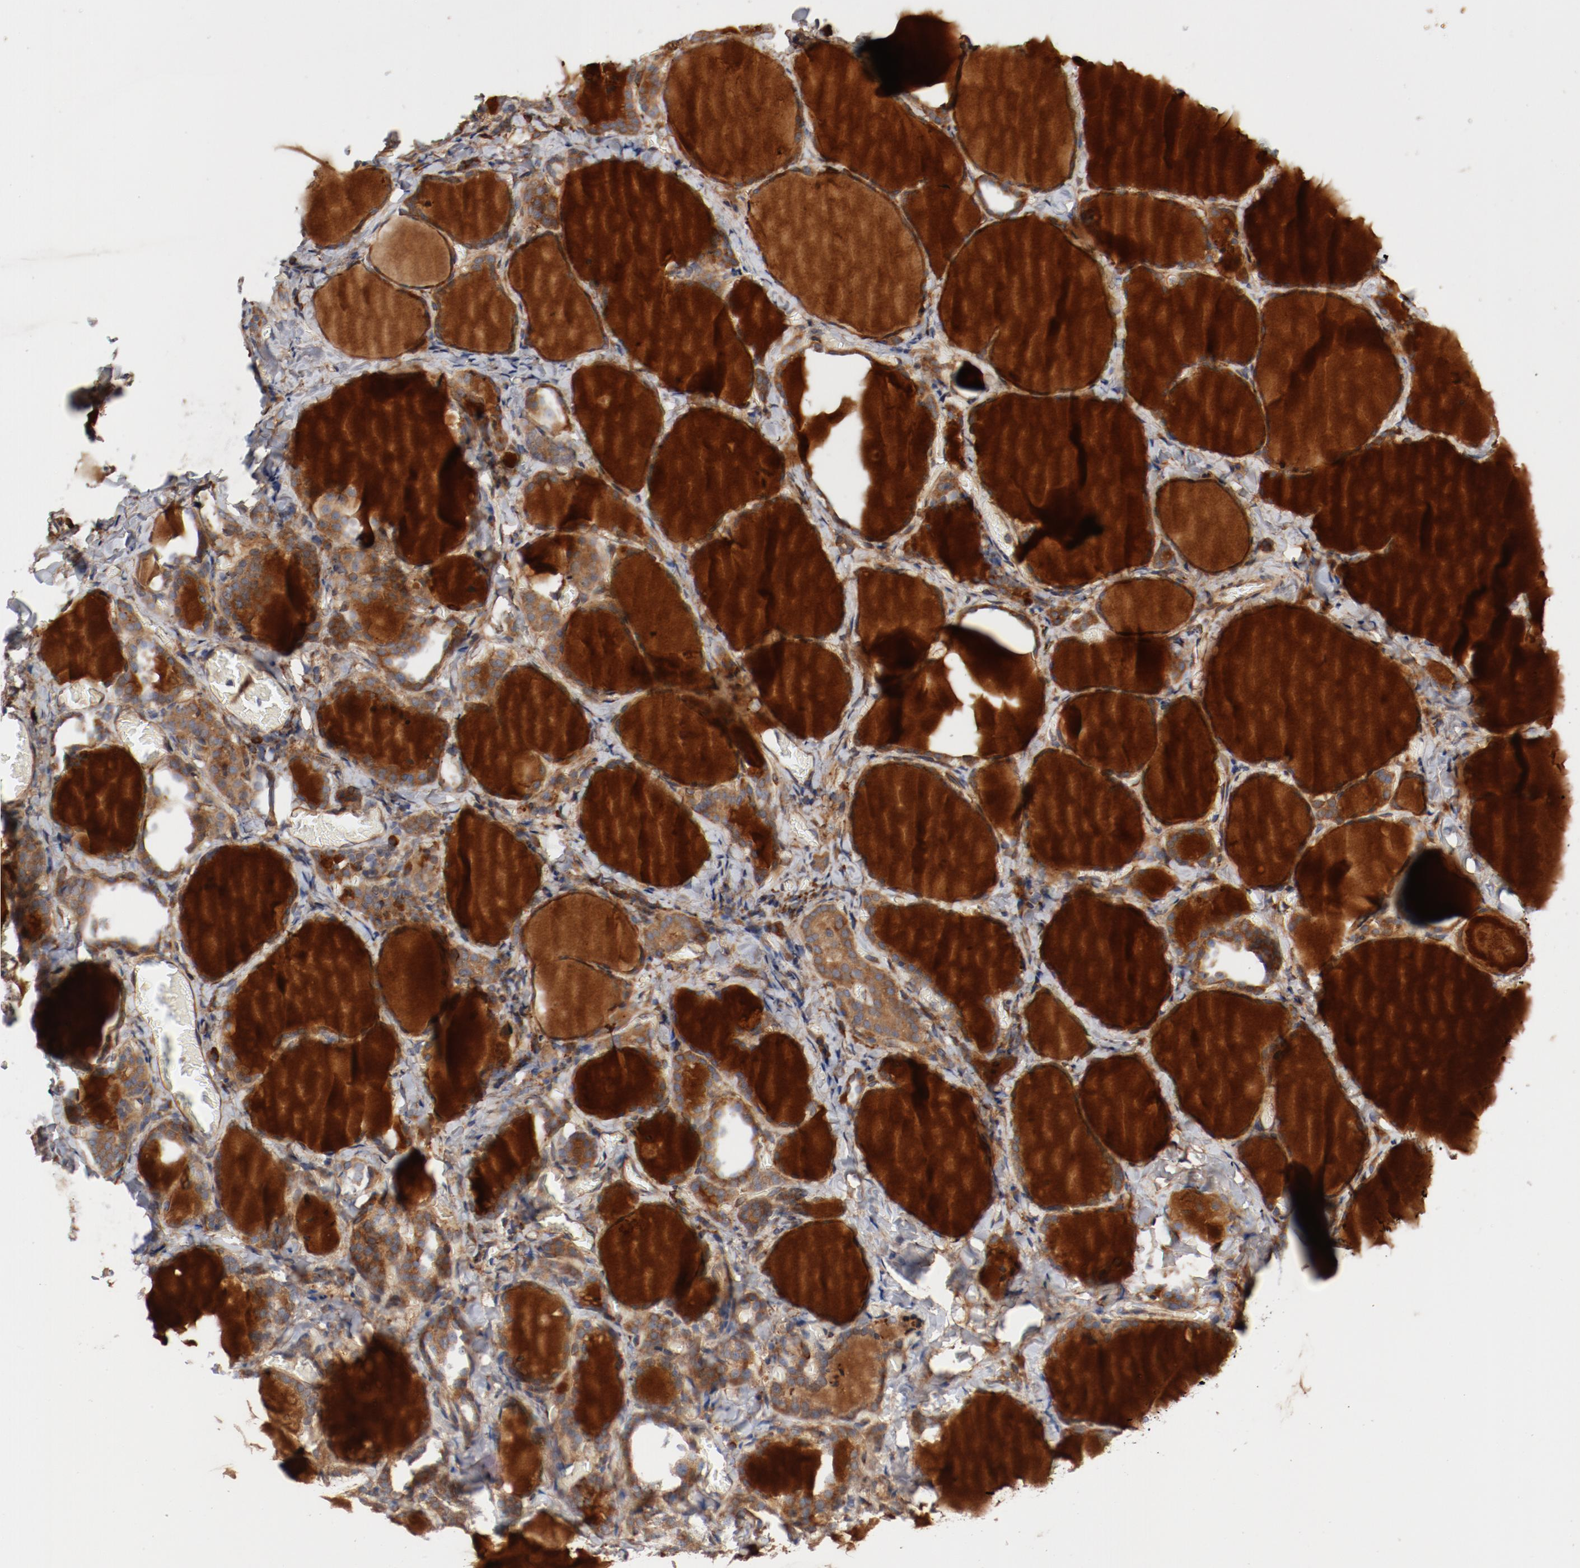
{"staining": {"intensity": "strong", "quantity": ">75%", "location": "cytoplasmic/membranous"}, "tissue": "thyroid gland", "cell_type": "Glandular cells", "image_type": "normal", "snomed": [{"axis": "morphology", "description": "Normal tissue, NOS"}, {"axis": "morphology", "description": "Papillary adenocarcinoma, NOS"}, {"axis": "topography", "description": "Thyroid gland"}], "caption": "Thyroid gland was stained to show a protein in brown. There is high levels of strong cytoplasmic/membranous staining in about >75% of glandular cells.", "gene": "PITPNM2", "patient": {"sex": "female", "age": 30}}